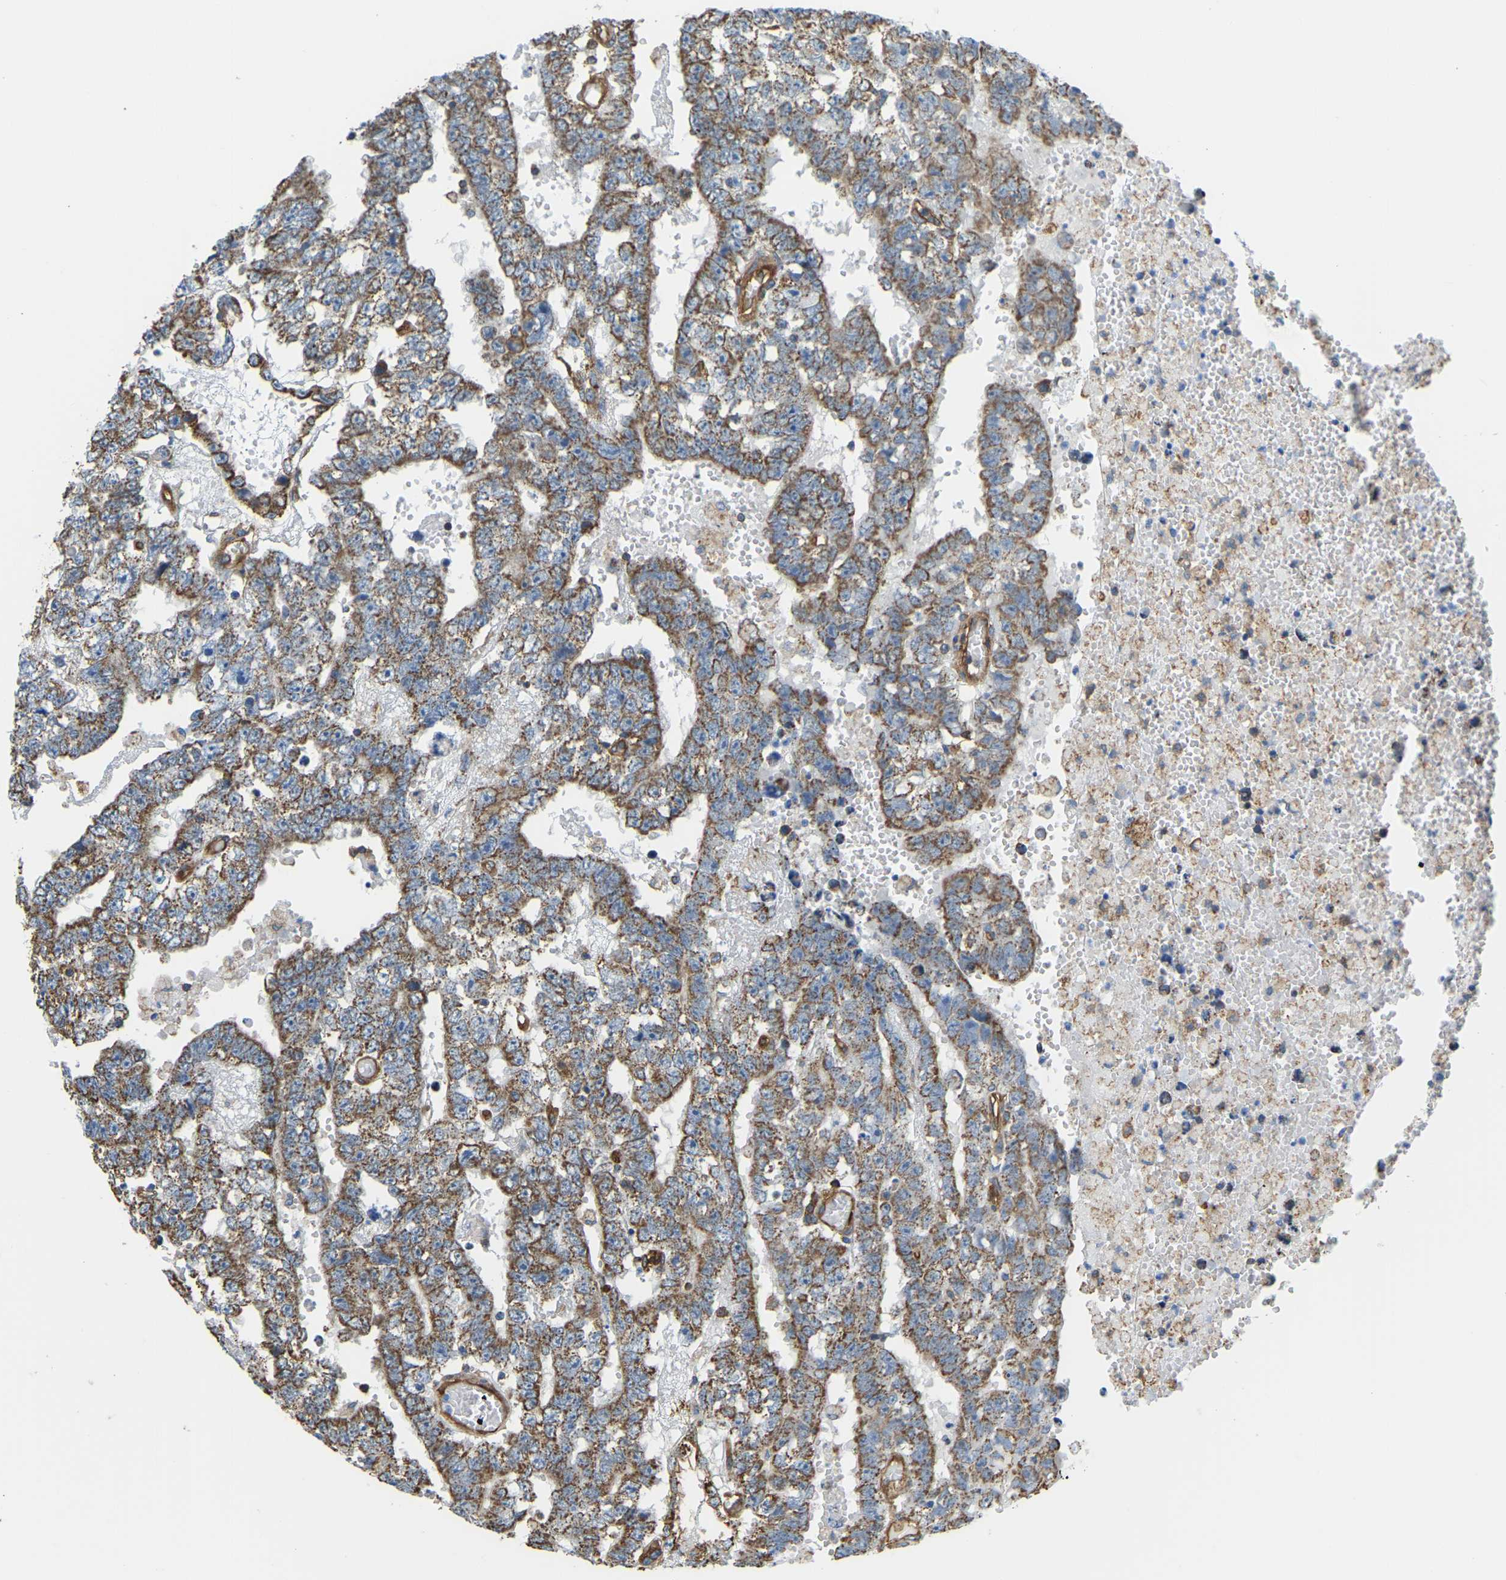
{"staining": {"intensity": "moderate", "quantity": ">75%", "location": "cytoplasmic/membranous"}, "tissue": "testis cancer", "cell_type": "Tumor cells", "image_type": "cancer", "snomed": [{"axis": "morphology", "description": "Carcinoma, Embryonal, NOS"}, {"axis": "topography", "description": "Testis"}], "caption": "Immunohistochemical staining of human testis embryonal carcinoma reveals medium levels of moderate cytoplasmic/membranous protein staining in about >75% of tumor cells.", "gene": "AHNAK", "patient": {"sex": "male", "age": 25}}